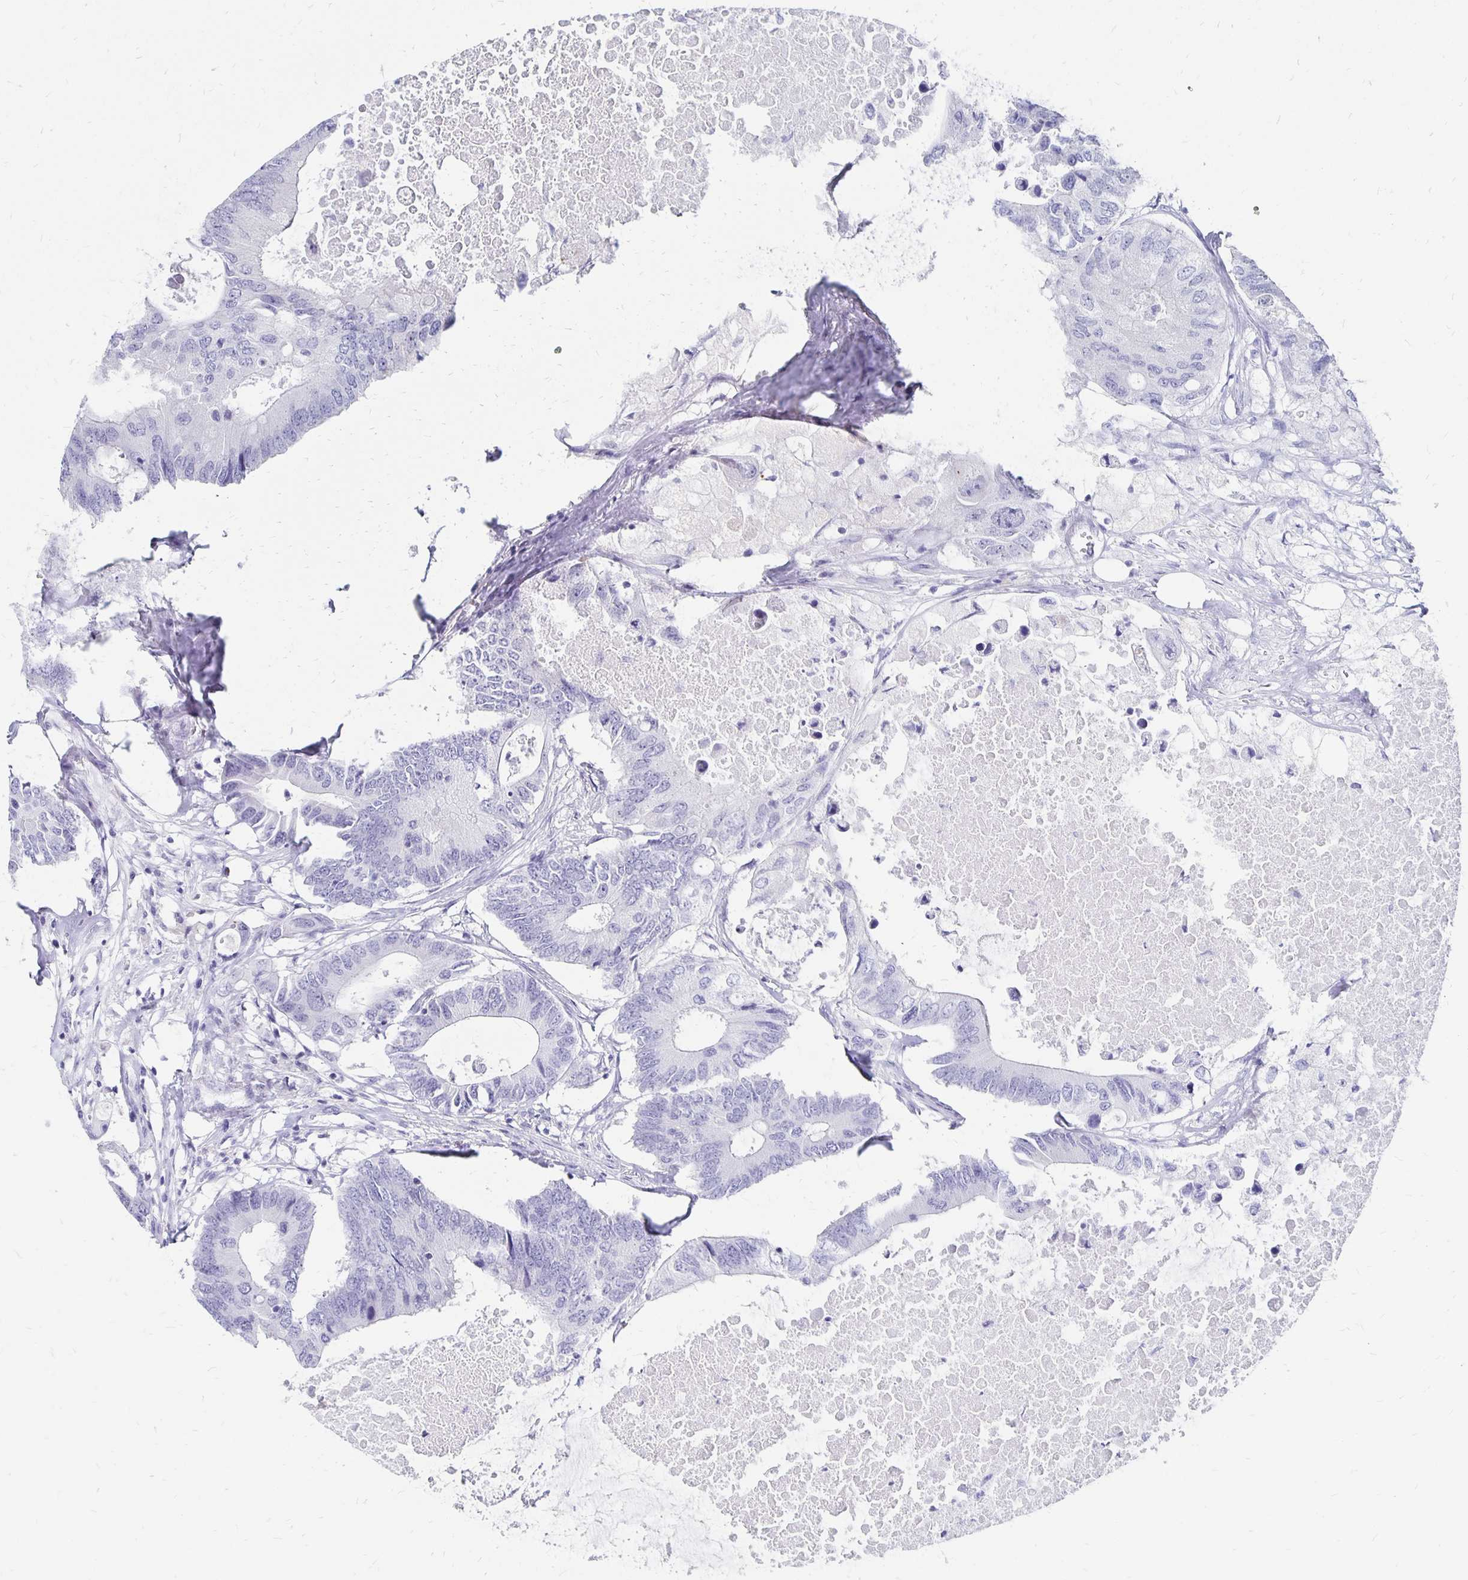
{"staining": {"intensity": "negative", "quantity": "none", "location": "none"}, "tissue": "colorectal cancer", "cell_type": "Tumor cells", "image_type": "cancer", "snomed": [{"axis": "morphology", "description": "Adenocarcinoma, NOS"}, {"axis": "topography", "description": "Colon"}], "caption": "Image shows no significant protein positivity in tumor cells of colorectal cancer.", "gene": "SYT2", "patient": {"sex": "male", "age": 71}}